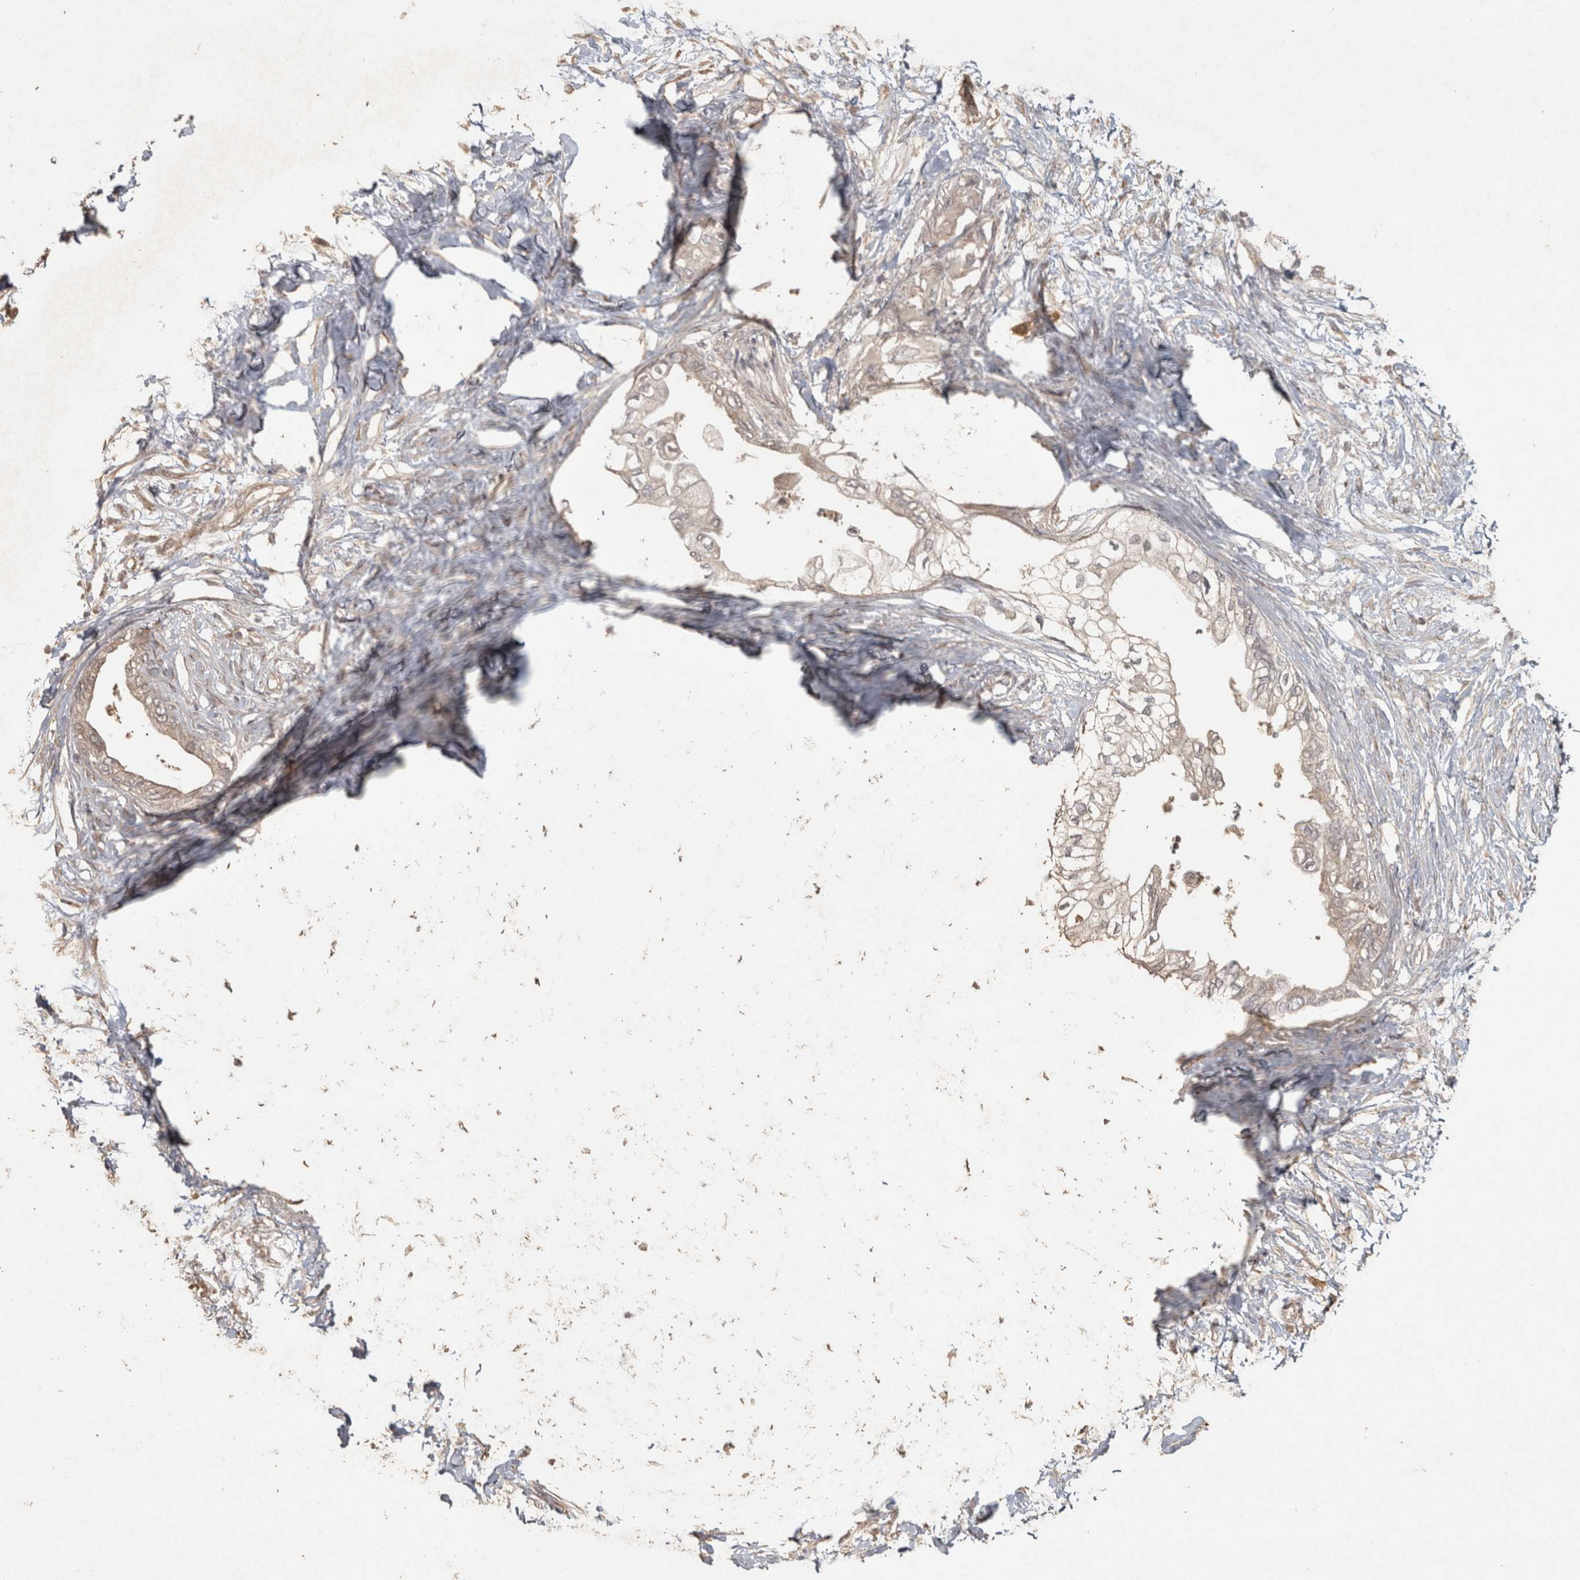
{"staining": {"intensity": "weak", "quantity": "<25%", "location": "cytoplasmic/membranous"}, "tissue": "pancreatic cancer", "cell_type": "Tumor cells", "image_type": "cancer", "snomed": [{"axis": "morphology", "description": "Normal tissue, NOS"}, {"axis": "morphology", "description": "Adenocarcinoma, NOS"}, {"axis": "topography", "description": "Pancreas"}, {"axis": "topography", "description": "Duodenum"}], "caption": "Immunohistochemistry histopathology image of human pancreatic cancer stained for a protein (brown), which reveals no expression in tumor cells.", "gene": "OSTN", "patient": {"sex": "female", "age": 60}}